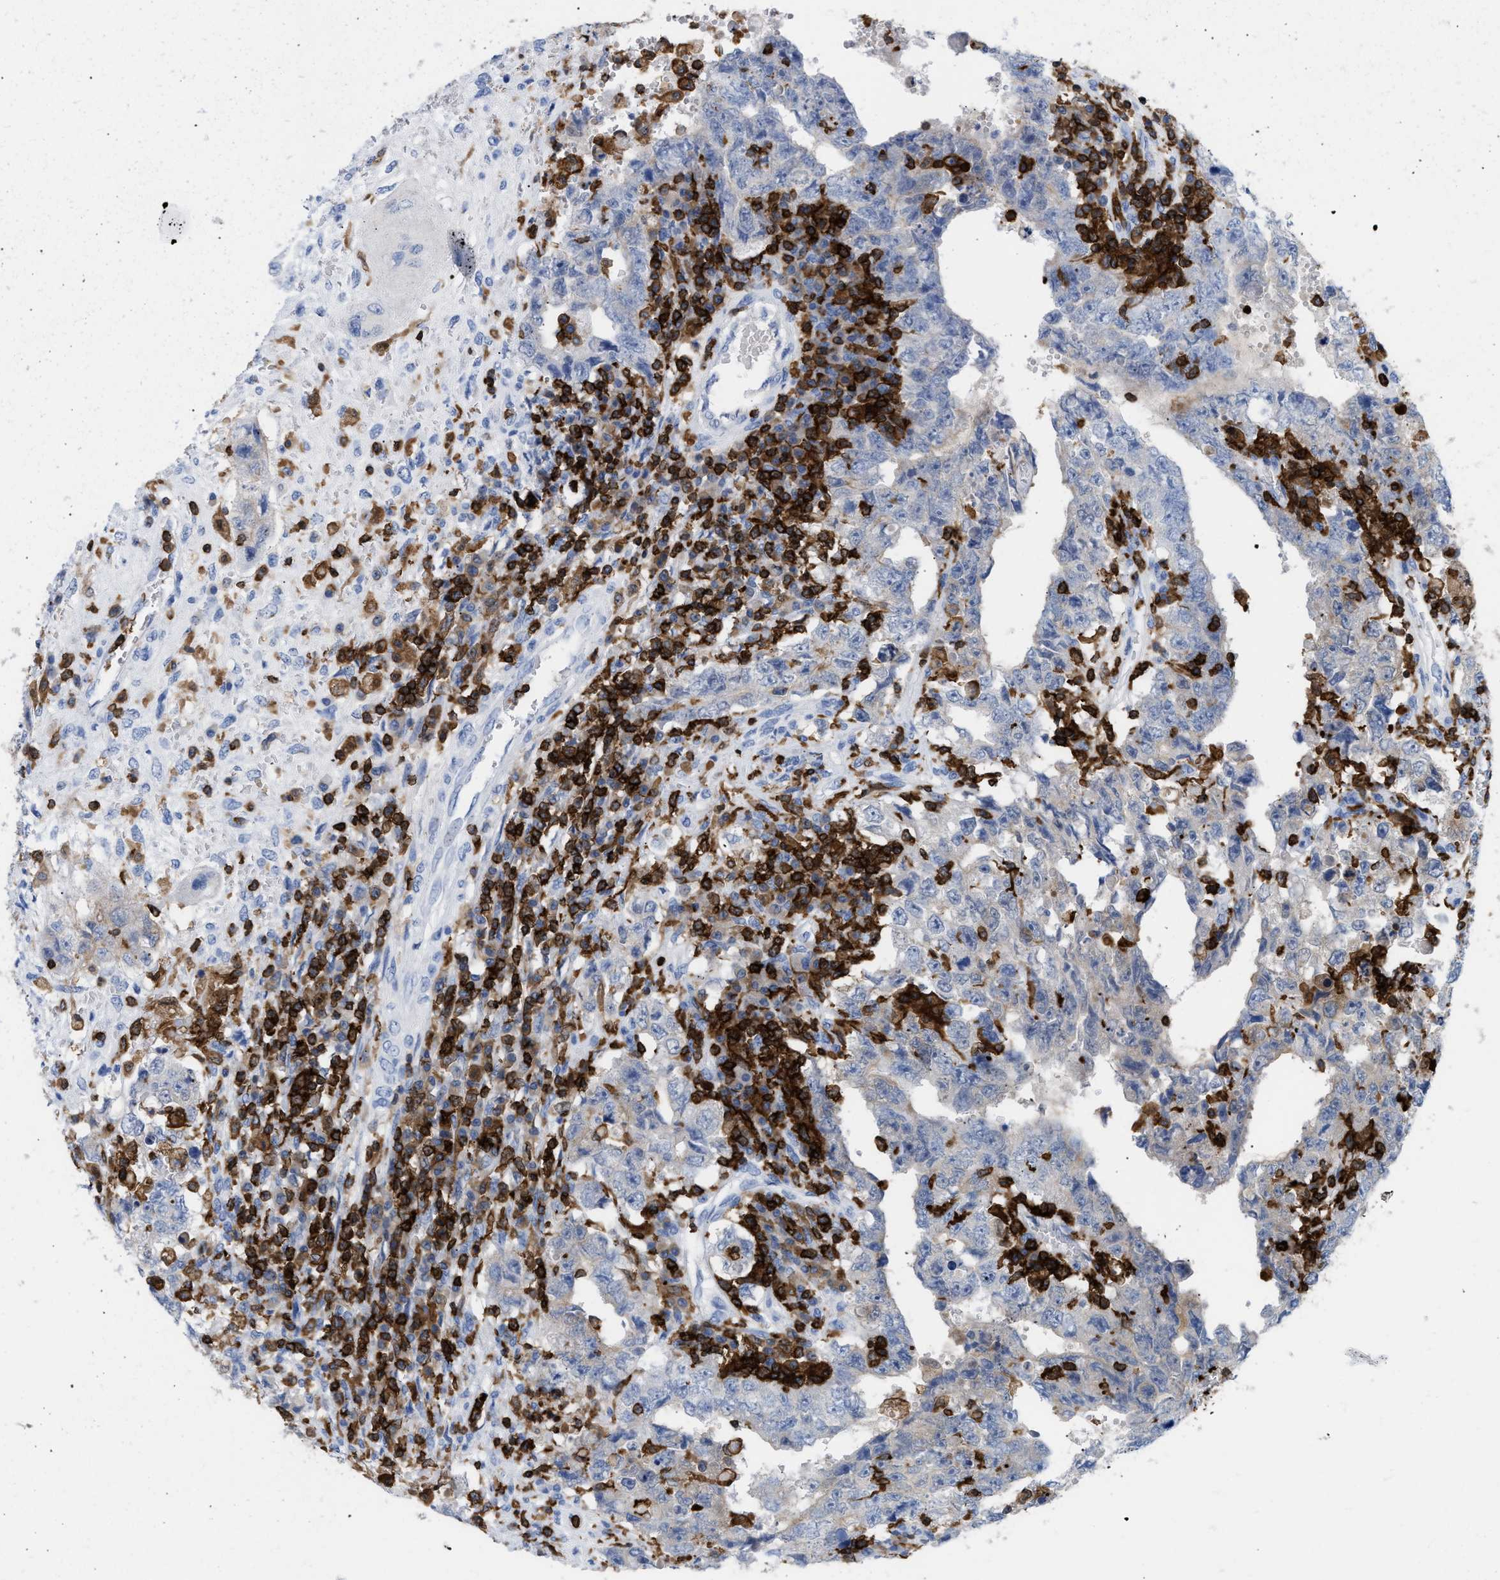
{"staining": {"intensity": "negative", "quantity": "none", "location": "none"}, "tissue": "testis cancer", "cell_type": "Tumor cells", "image_type": "cancer", "snomed": [{"axis": "morphology", "description": "Carcinoma, Embryonal, NOS"}, {"axis": "topography", "description": "Testis"}], "caption": "This is an immunohistochemistry image of testis cancer. There is no expression in tumor cells.", "gene": "LCP1", "patient": {"sex": "male", "age": 26}}